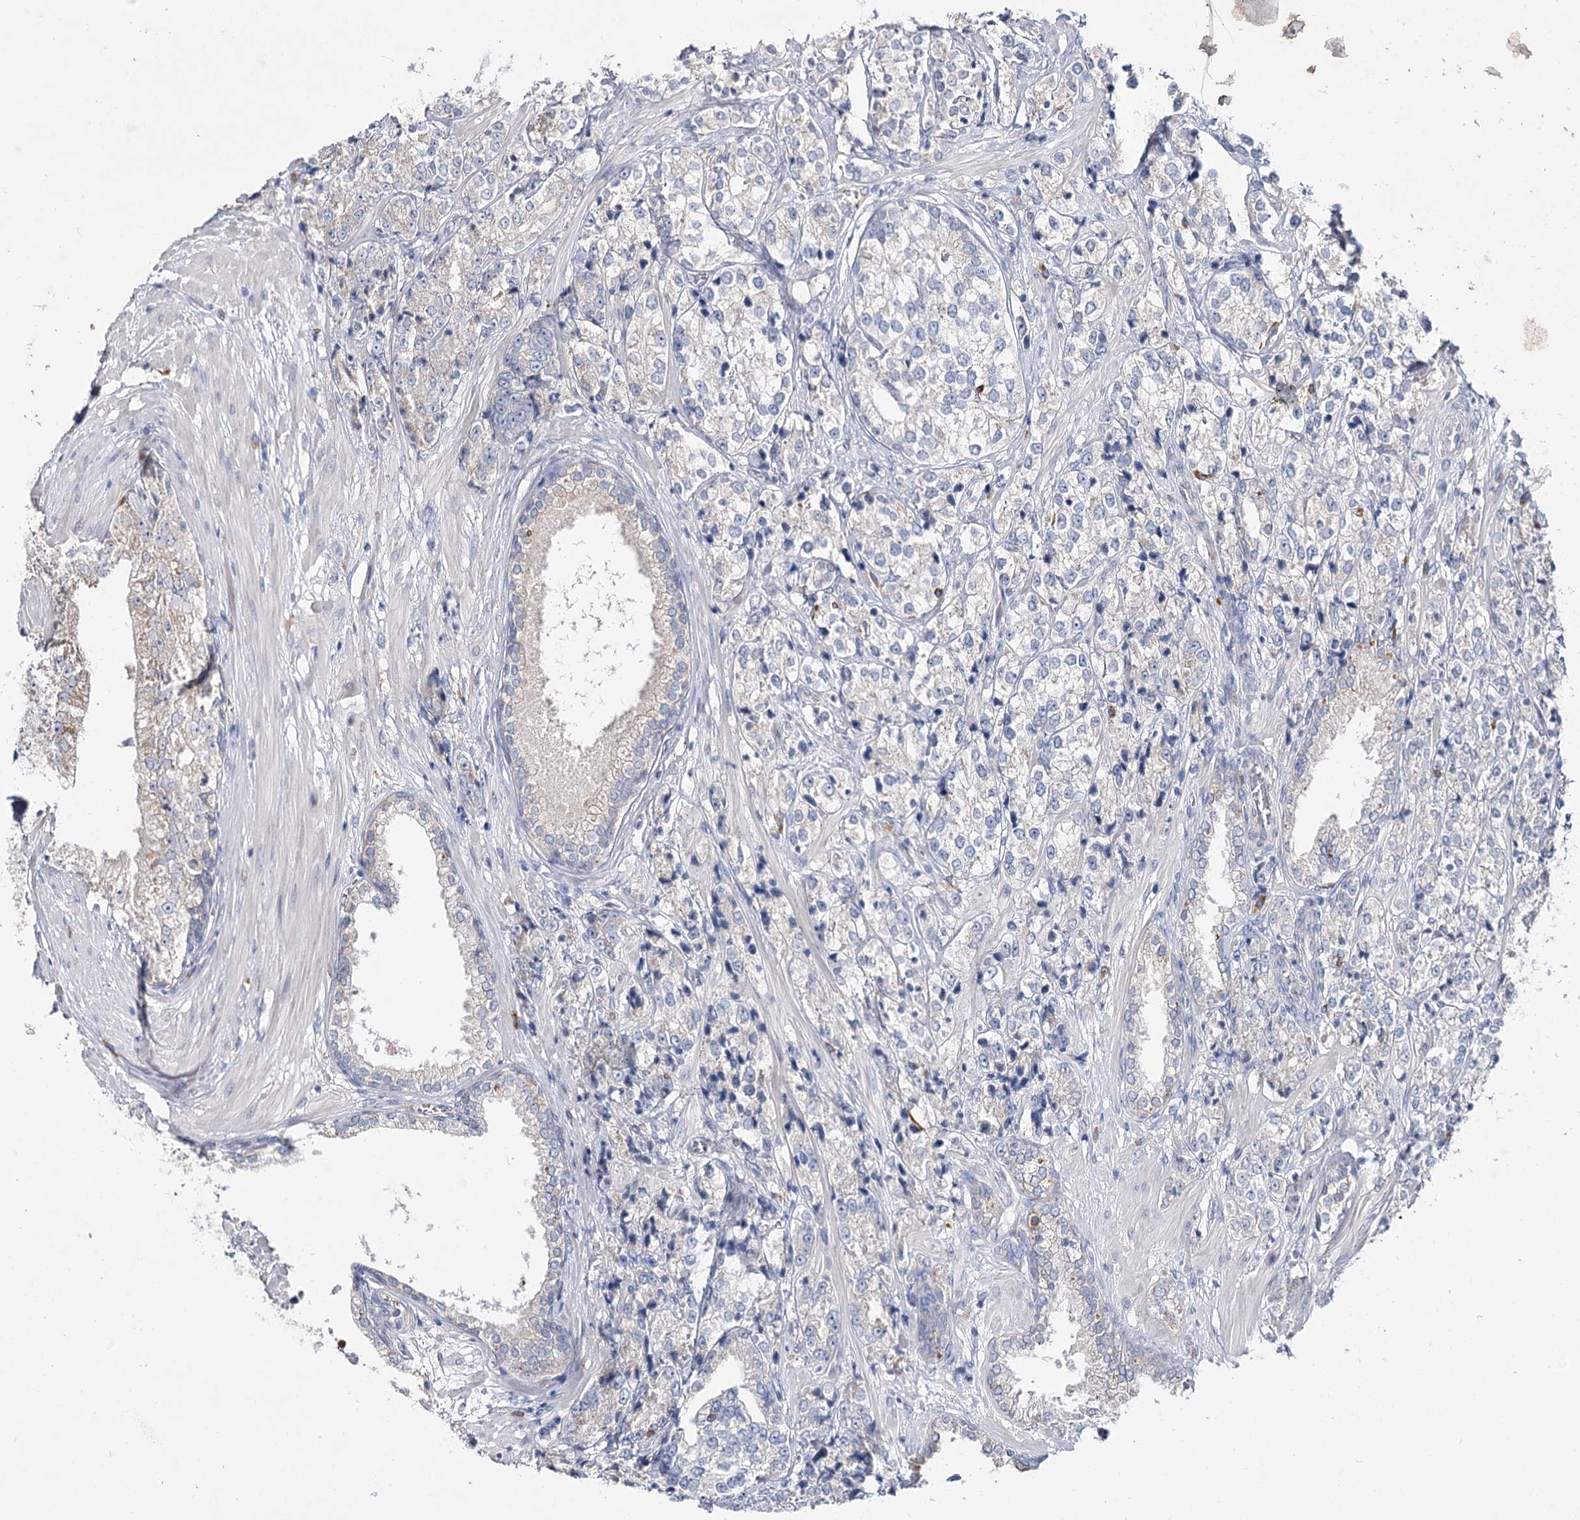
{"staining": {"intensity": "negative", "quantity": "none", "location": "none"}, "tissue": "prostate cancer", "cell_type": "Tumor cells", "image_type": "cancer", "snomed": [{"axis": "morphology", "description": "Adenocarcinoma, High grade"}, {"axis": "topography", "description": "Prostate"}], "caption": "The micrograph demonstrates no significant staining in tumor cells of prostate cancer.", "gene": "IL1RAP", "patient": {"sex": "male", "age": 69}}